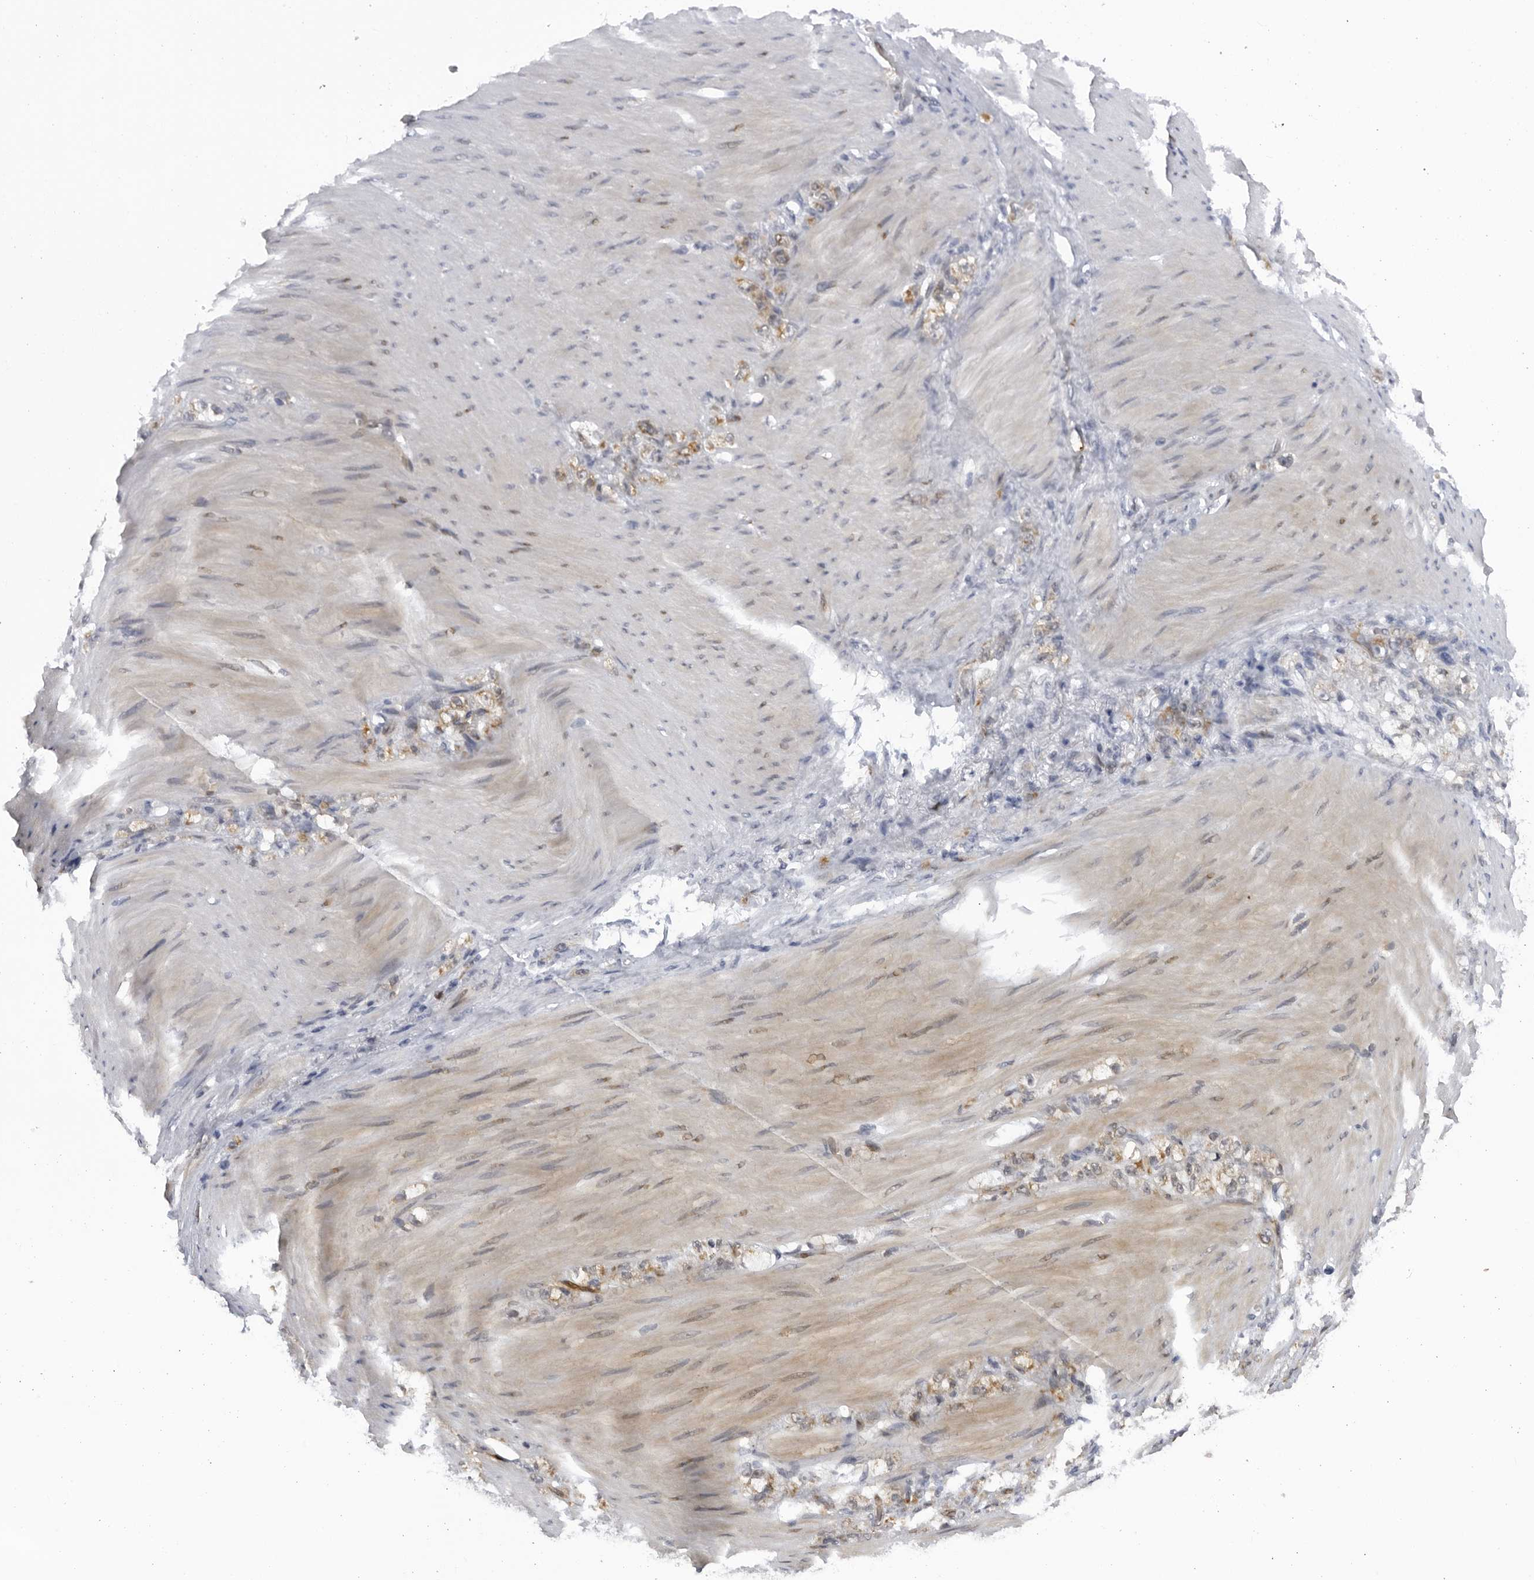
{"staining": {"intensity": "moderate", "quantity": ">75%", "location": "cytoplasmic/membranous"}, "tissue": "stomach cancer", "cell_type": "Tumor cells", "image_type": "cancer", "snomed": [{"axis": "morphology", "description": "Normal tissue, NOS"}, {"axis": "morphology", "description": "Adenocarcinoma, NOS"}, {"axis": "topography", "description": "Stomach"}], "caption": "About >75% of tumor cells in human adenocarcinoma (stomach) display moderate cytoplasmic/membranous protein staining as visualized by brown immunohistochemical staining.", "gene": "SLC25A22", "patient": {"sex": "male", "age": 82}}